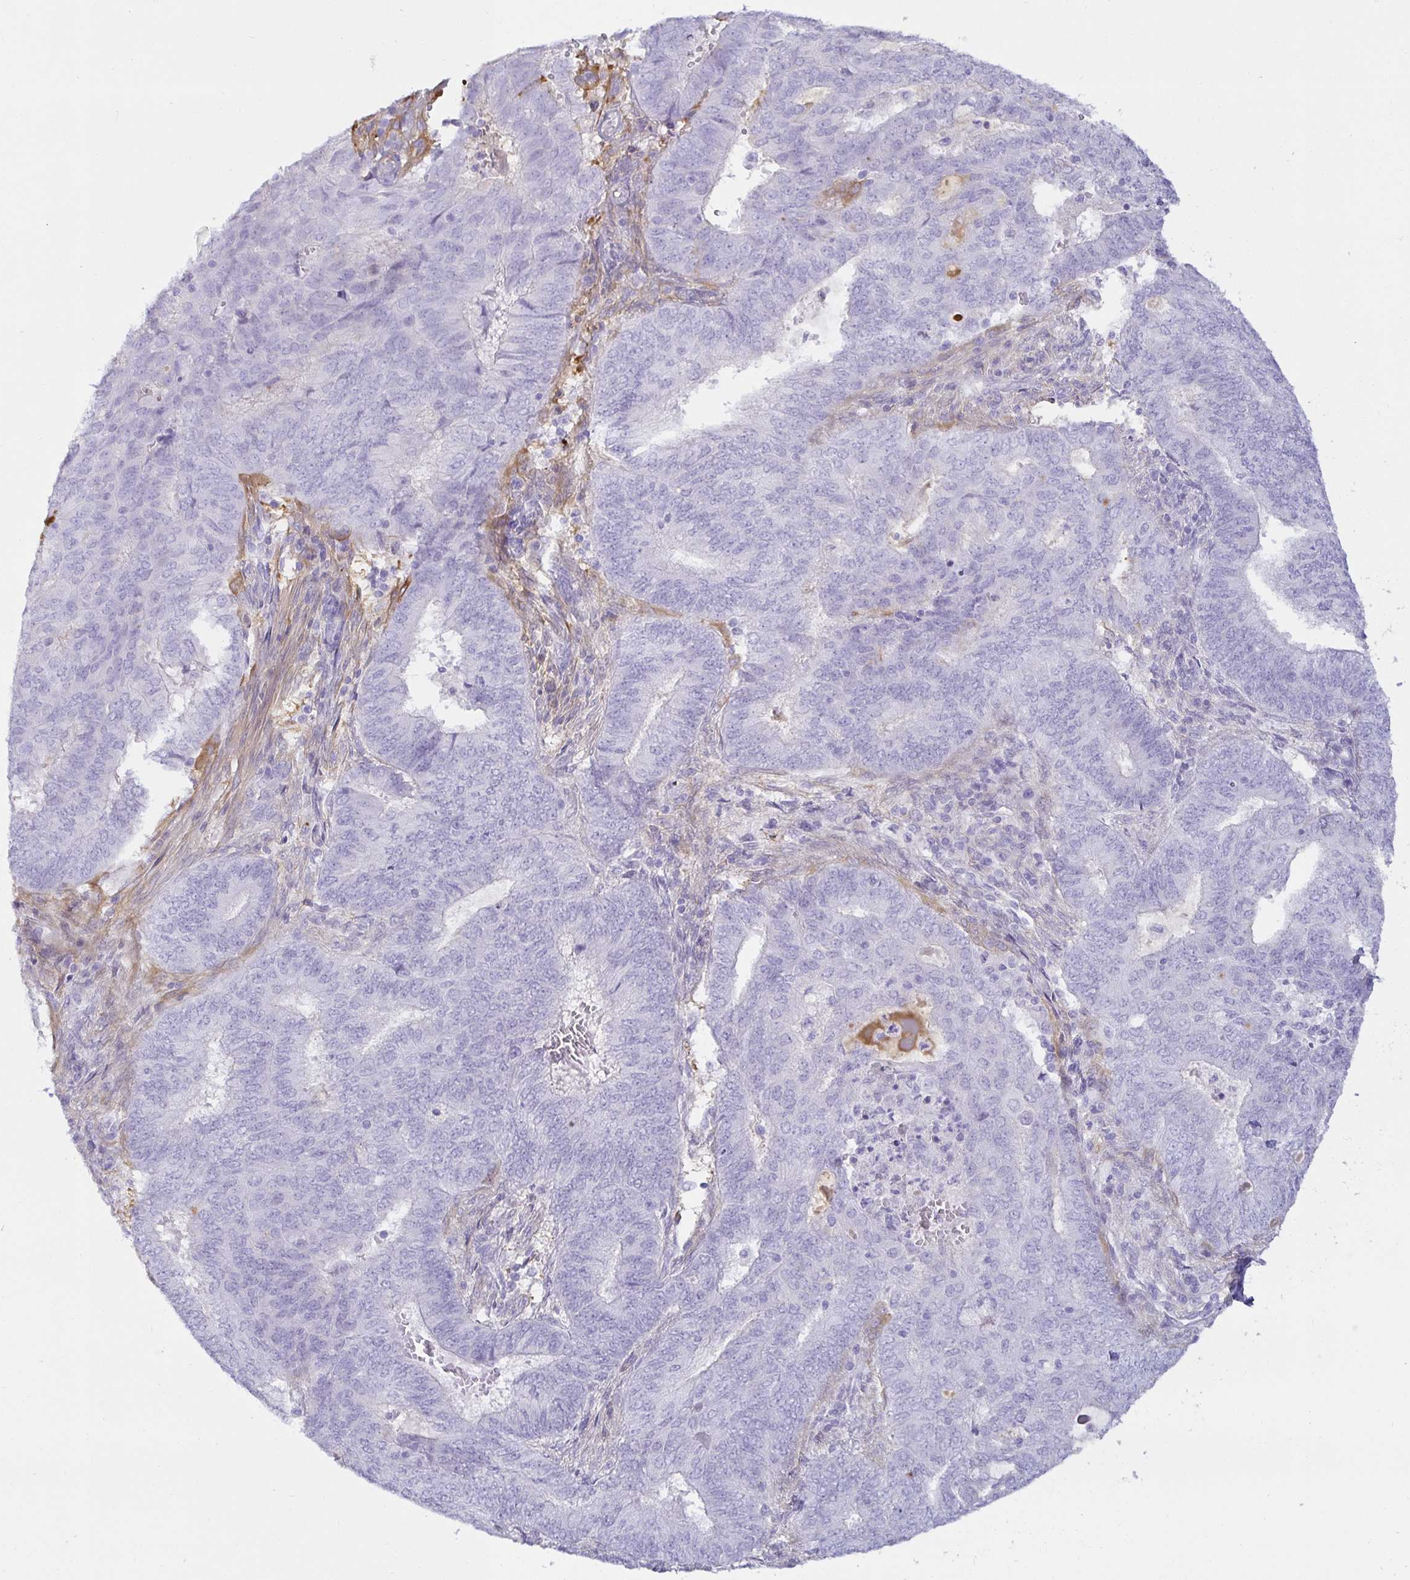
{"staining": {"intensity": "negative", "quantity": "none", "location": "none"}, "tissue": "endometrial cancer", "cell_type": "Tumor cells", "image_type": "cancer", "snomed": [{"axis": "morphology", "description": "Adenocarcinoma, NOS"}, {"axis": "topography", "description": "Endometrium"}], "caption": "The micrograph exhibits no significant positivity in tumor cells of endometrial adenocarcinoma. (DAB (3,3'-diaminobenzidine) immunohistochemistry (IHC) with hematoxylin counter stain).", "gene": "SPAG4", "patient": {"sex": "female", "age": 62}}